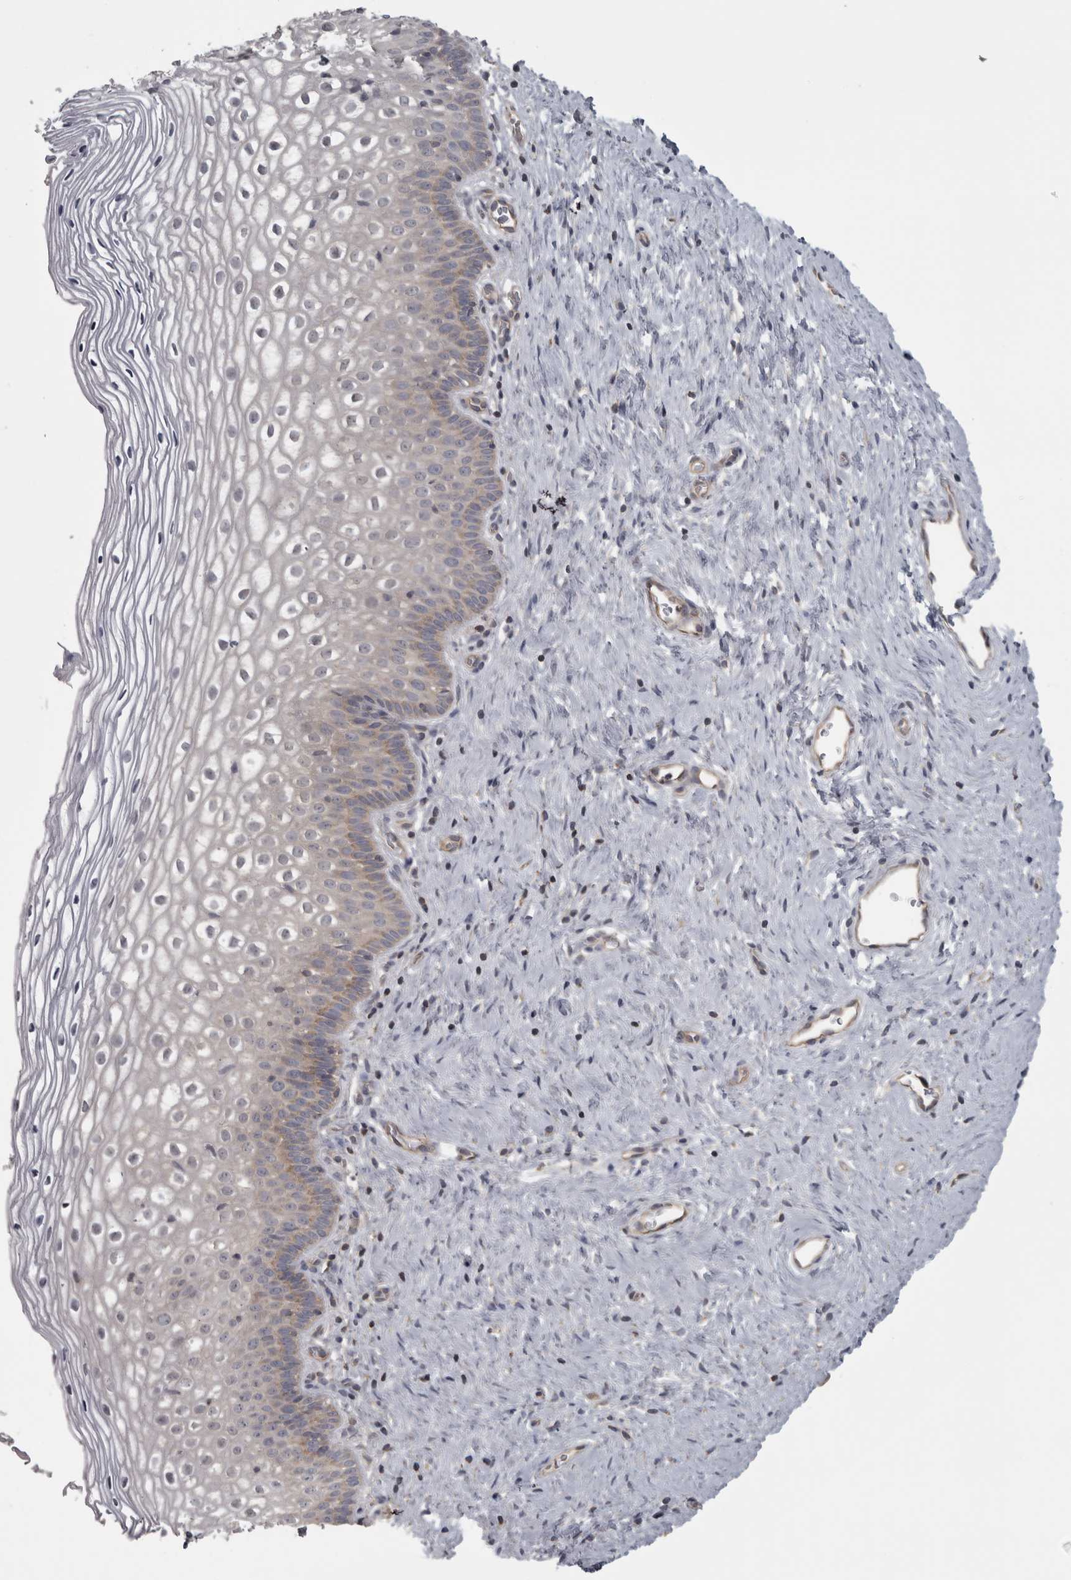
{"staining": {"intensity": "weak", "quantity": "<25%", "location": "cytoplasmic/membranous"}, "tissue": "cervix", "cell_type": "Squamous epithelial cells", "image_type": "normal", "snomed": [{"axis": "morphology", "description": "Normal tissue, NOS"}, {"axis": "topography", "description": "Cervix"}], "caption": "Cervix stained for a protein using immunohistochemistry (IHC) displays no staining squamous epithelial cells.", "gene": "PPP1R12B", "patient": {"sex": "female", "age": 27}}